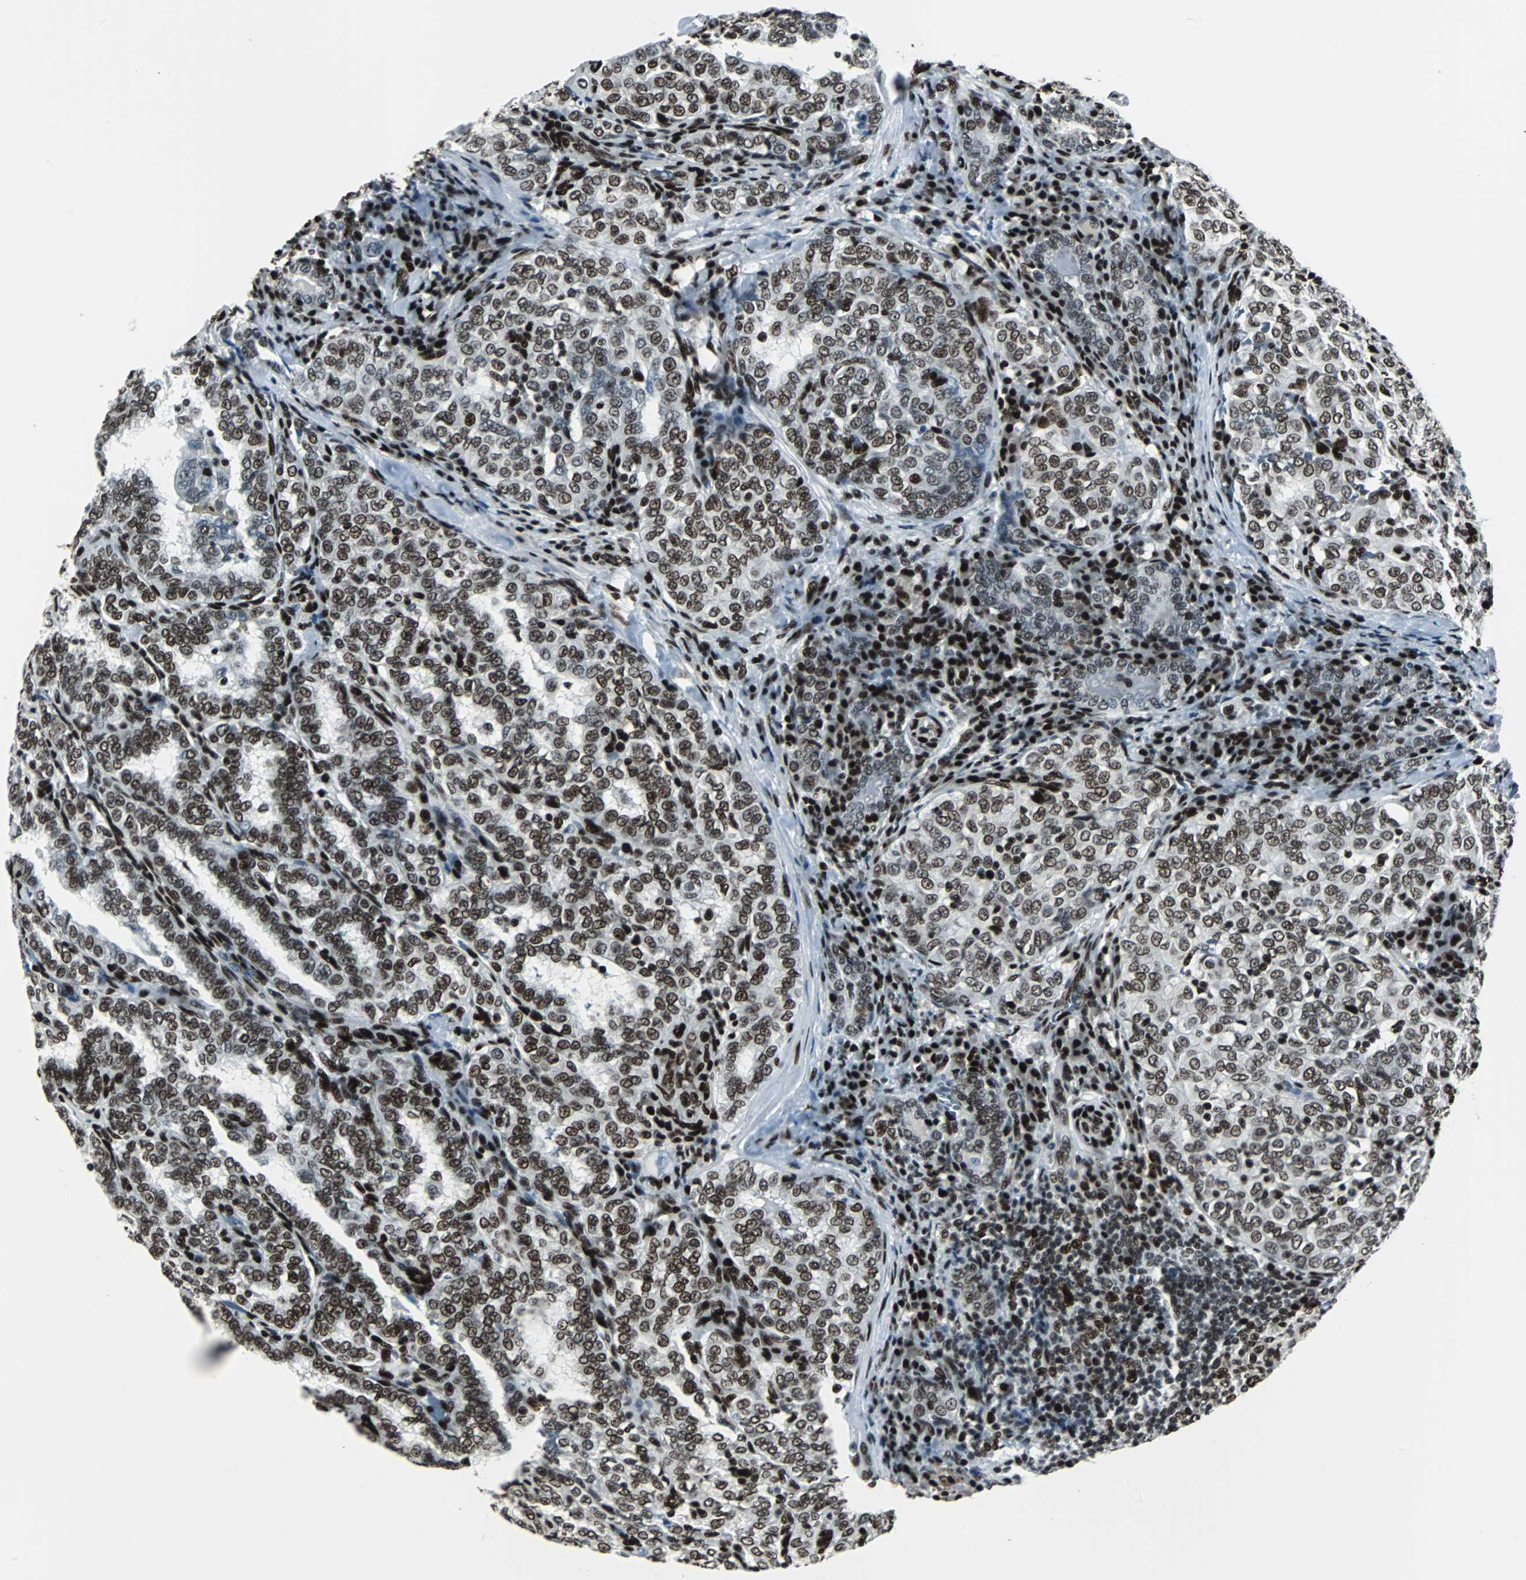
{"staining": {"intensity": "moderate", "quantity": ">75%", "location": "nuclear"}, "tissue": "thyroid cancer", "cell_type": "Tumor cells", "image_type": "cancer", "snomed": [{"axis": "morphology", "description": "Papillary adenocarcinoma, NOS"}, {"axis": "topography", "description": "Thyroid gland"}], "caption": "Papillary adenocarcinoma (thyroid) tissue displays moderate nuclear positivity in about >75% of tumor cells, visualized by immunohistochemistry.", "gene": "MEF2D", "patient": {"sex": "female", "age": 30}}